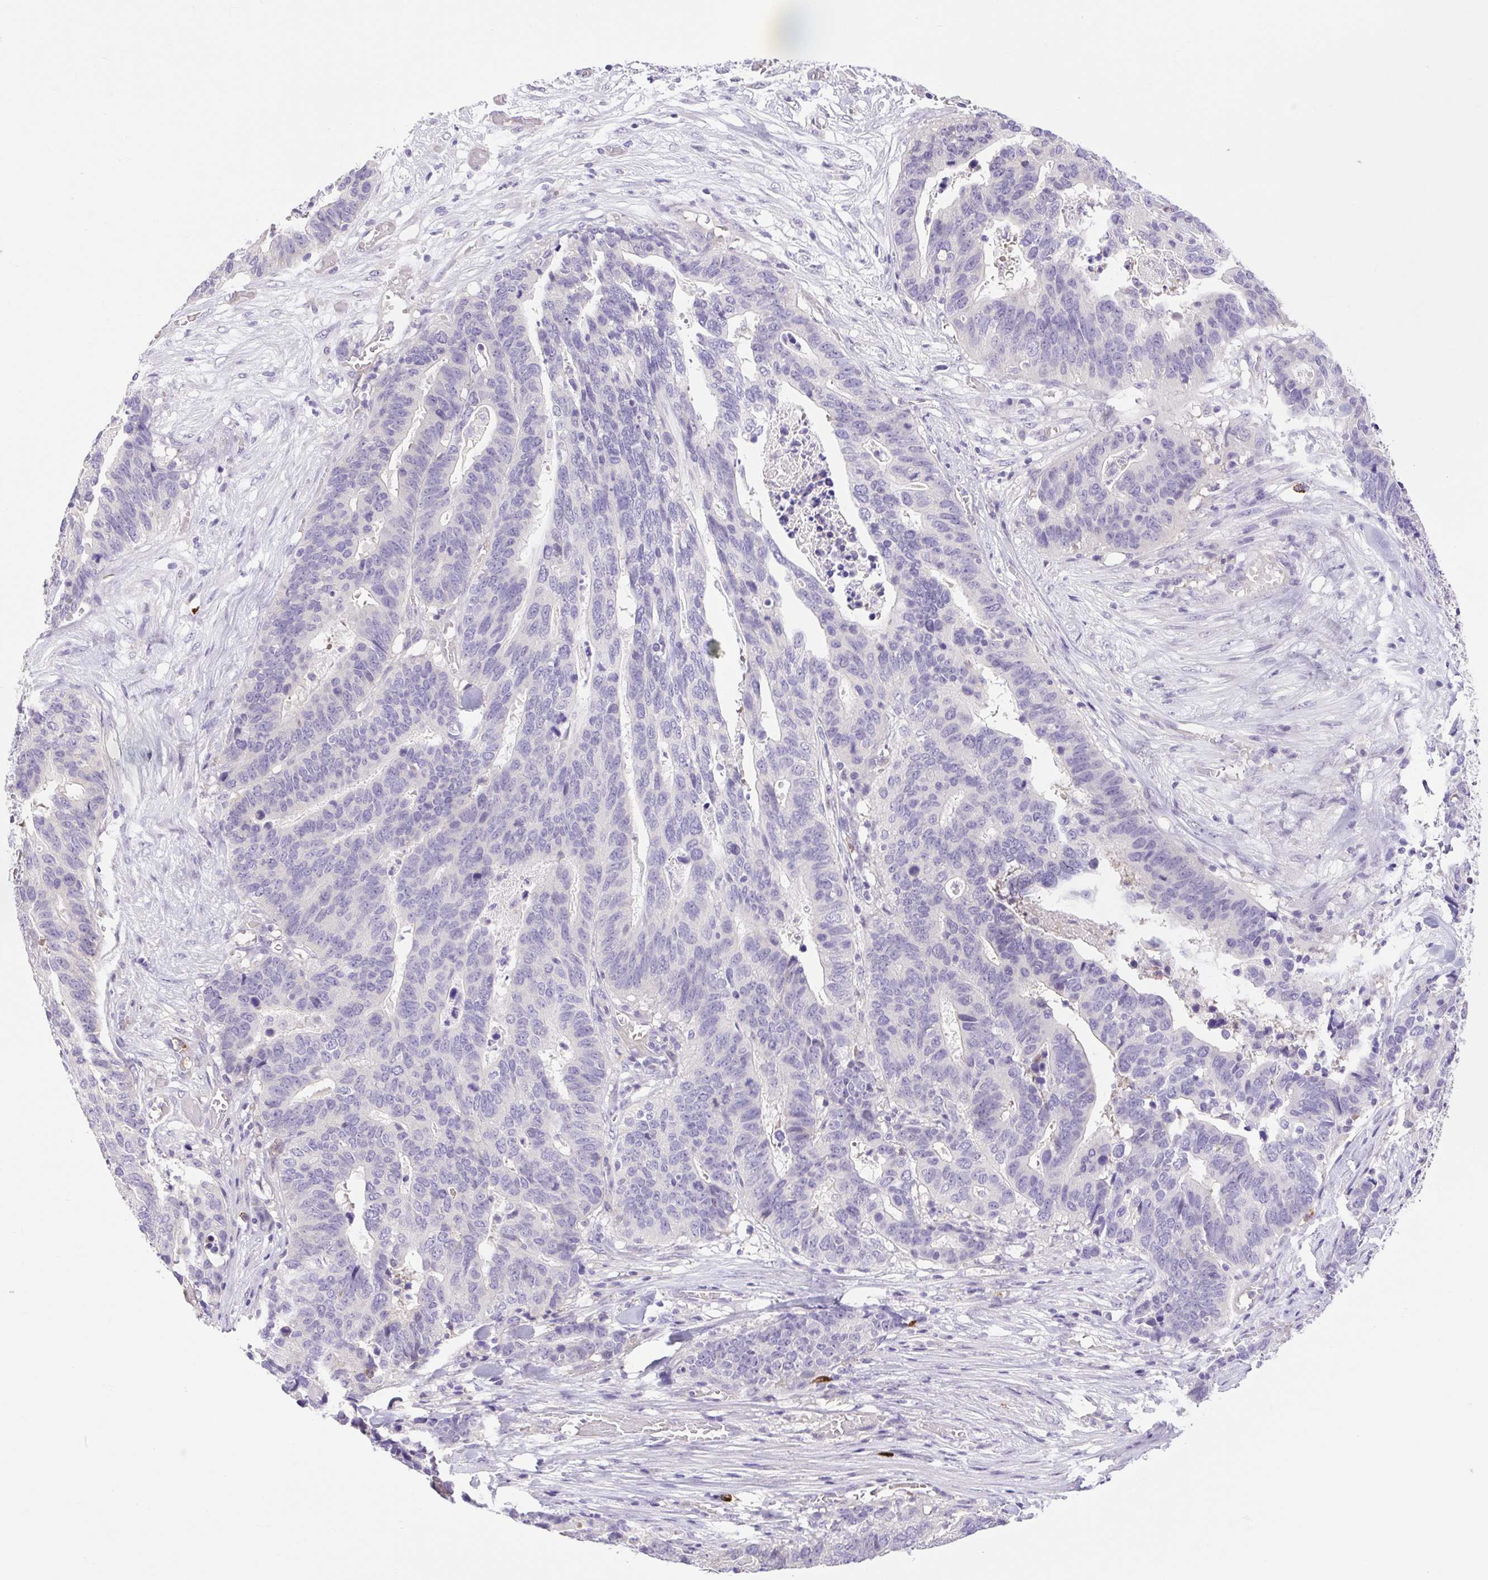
{"staining": {"intensity": "negative", "quantity": "none", "location": "none"}, "tissue": "stomach cancer", "cell_type": "Tumor cells", "image_type": "cancer", "snomed": [{"axis": "morphology", "description": "Adenocarcinoma, NOS"}, {"axis": "topography", "description": "Stomach, upper"}], "caption": "This is an IHC photomicrograph of adenocarcinoma (stomach). There is no expression in tumor cells.", "gene": "FAM177B", "patient": {"sex": "female", "age": 67}}